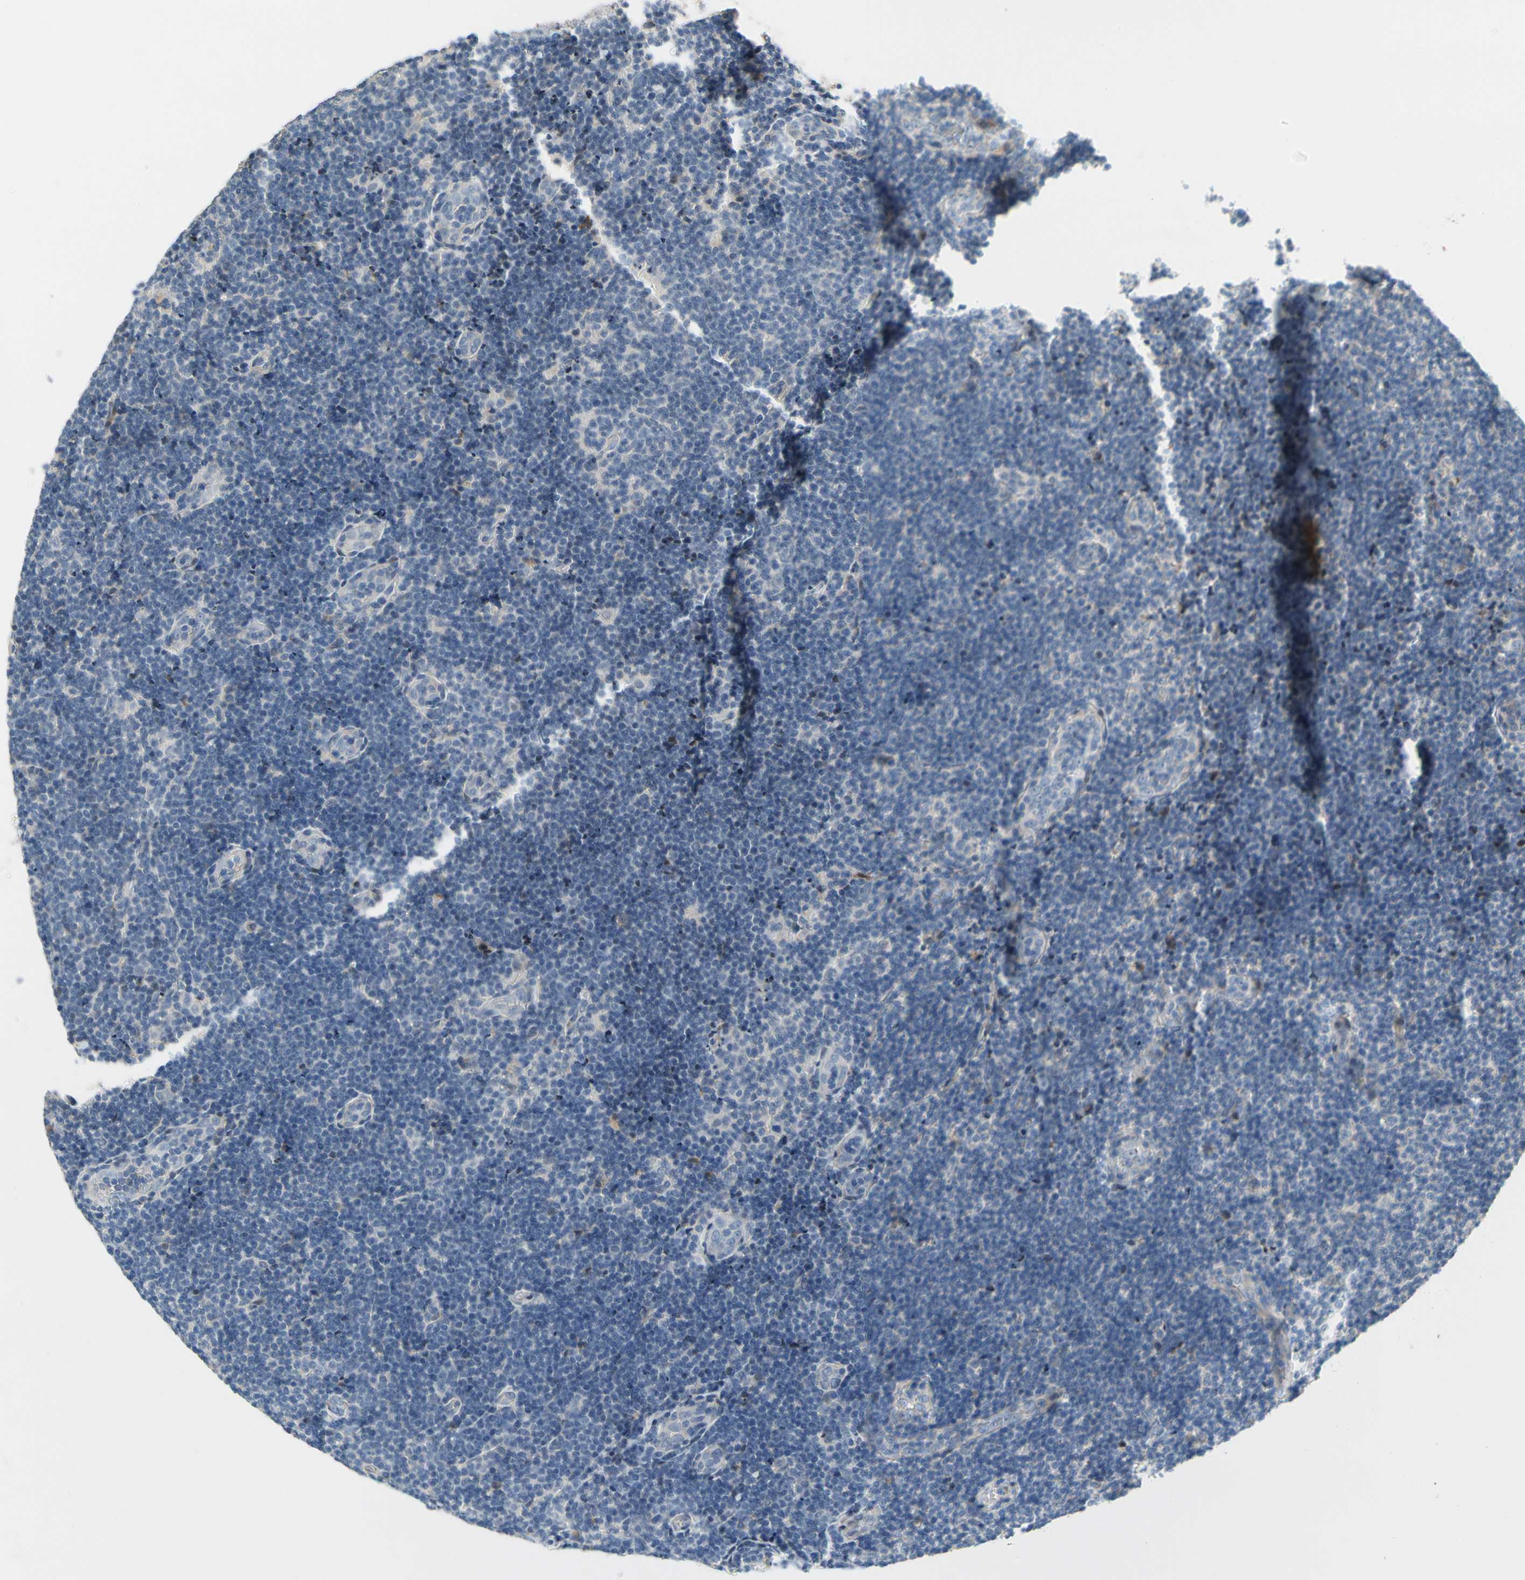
{"staining": {"intensity": "negative", "quantity": "none", "location": "none"}, "tissue": "lymphoma", "cell_type": "Tumor cells", "image_type": "cancer", "snomed": [{"axis": "morphology", "description": "Malignant lymphoma, non-Hodgkin's type, Low grade"}, {"axis": "topography", "description": "Lymph node"}], "caption": "Tumor cells show no significant protein staining in lymphoma.", "gene": "PIP5K1B", "patient": {"sex": "male", "age": 83}}